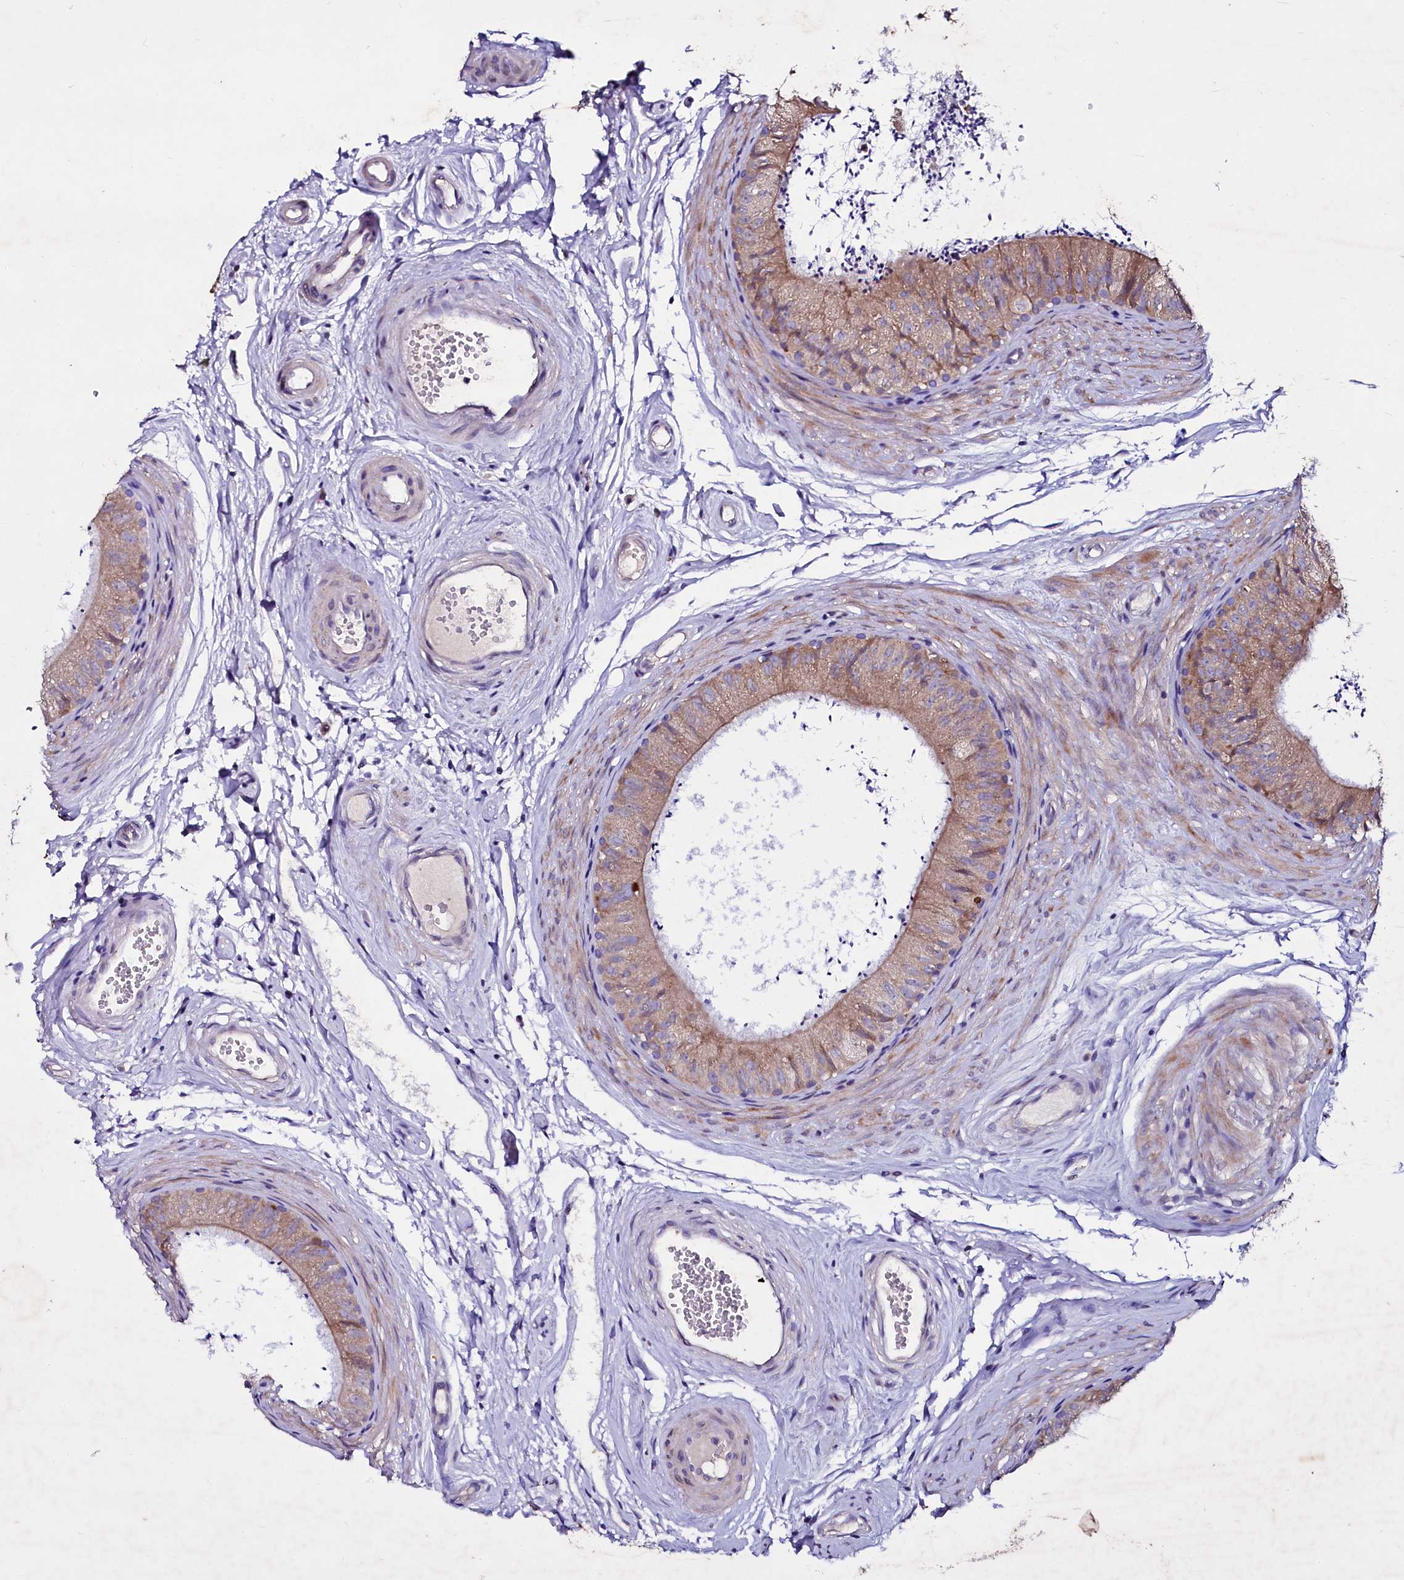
{"staining": {"intensity": "moderate", "quantity": "25%-75%", "location": "cytoplasmic/membranous"}, "tissue": "epididymis", "cell_type": "Glandular cells", "image_type": "normal", "snomed": [{"axis": "morphology", "description": "Normal tissue, NOS"}, {"axis": "topography", "description": "Epididymis"}], "caption": "Epididymis stained with IHC shows moderate cytoplasmic/membranous positivity in about 25%-75% of glandular cells. (Stains: DAB in brown, nuclei in blue, Microscopy: brightfield microscopy at high magnification).", "gene": "SELENOT", "patient": {"sex": "male", "age": 56}}